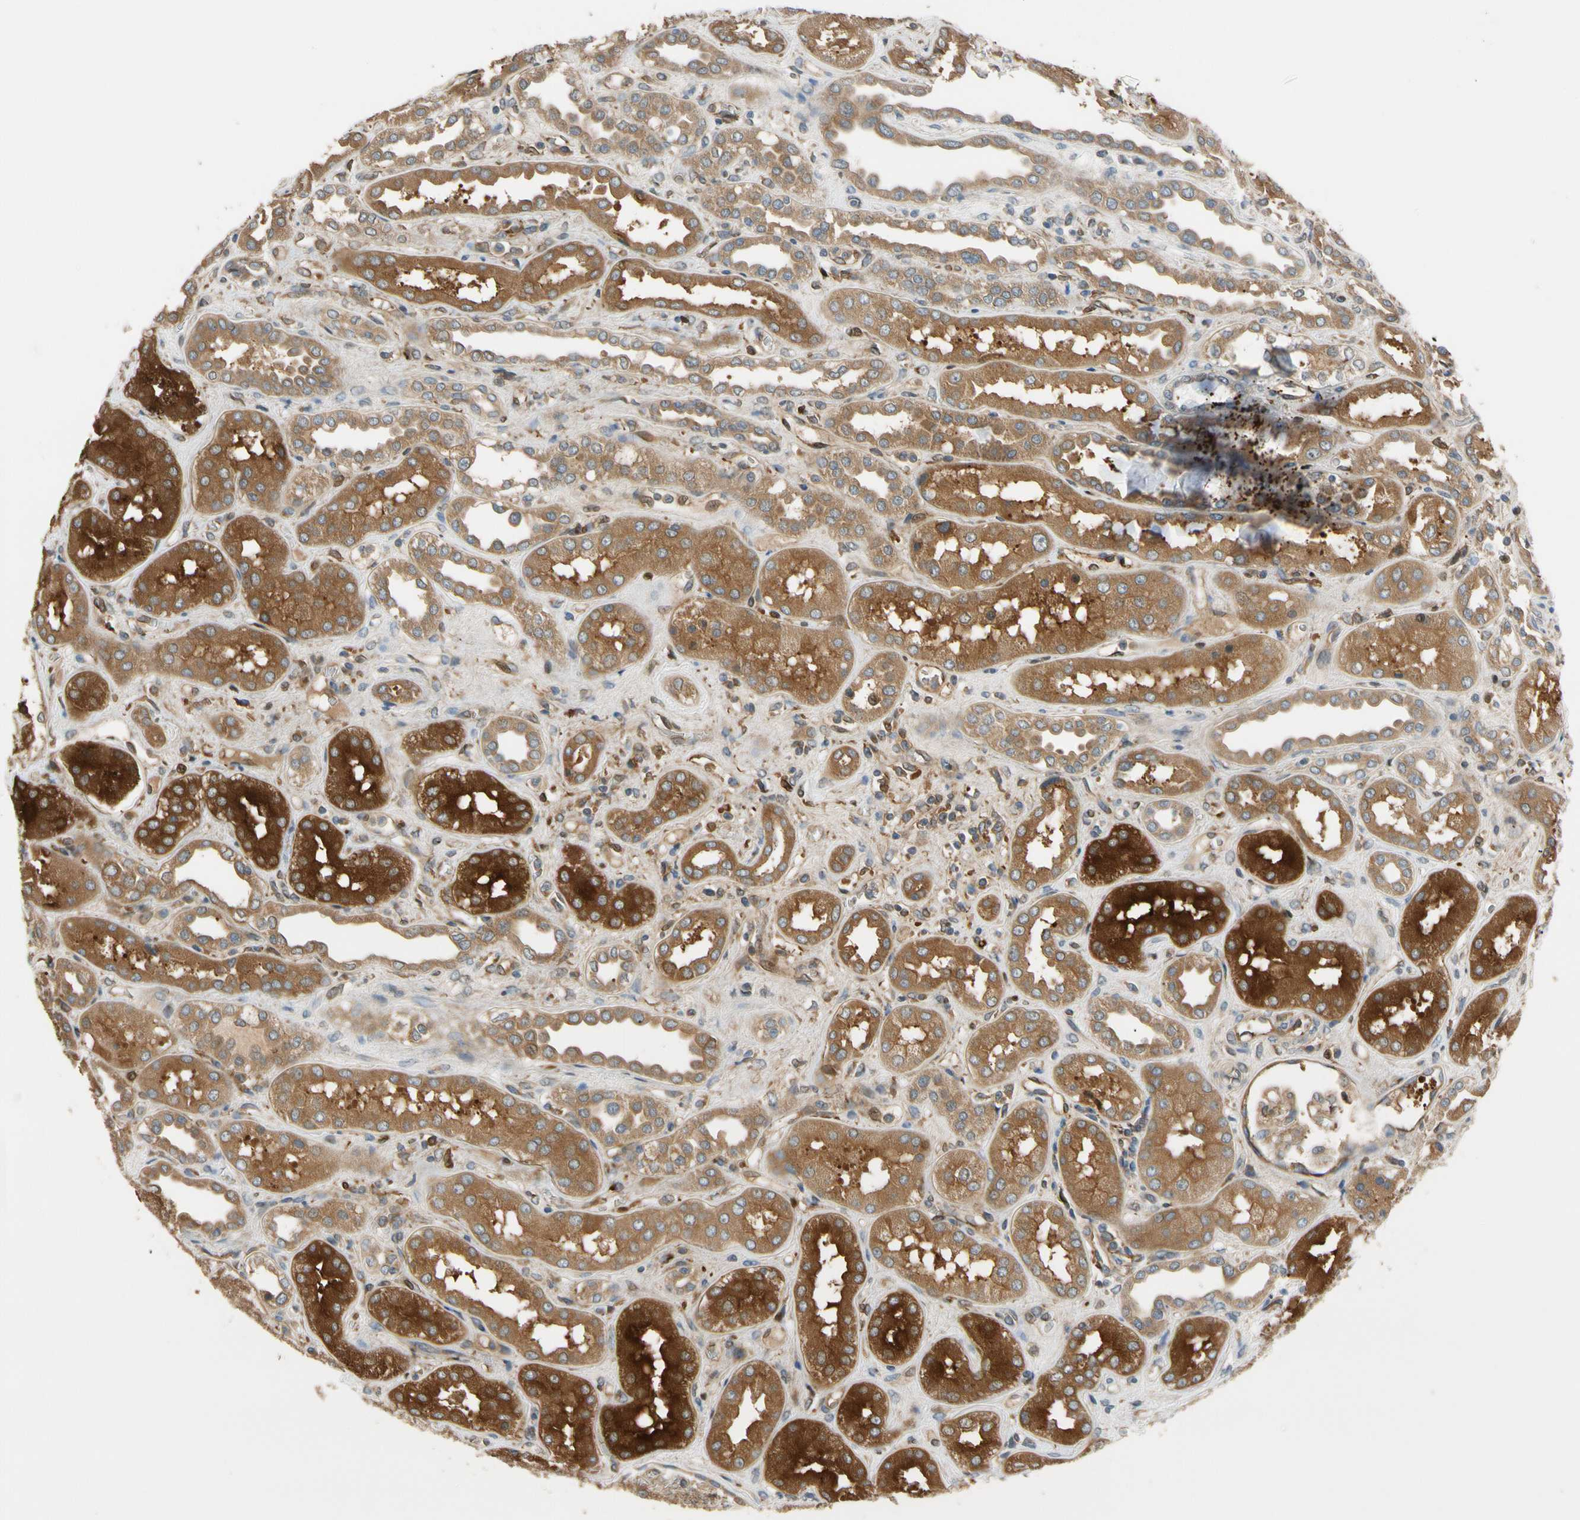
{"staining": {"intensity": "moderate", "quantity": "25%-75%", "location": "cytoplasmic/membranous"}, "tissue": "kidney", "cell_type": "Cells in glomeruli", "image_type": "normal", "snomed": [{"axis": "morphology", "description": "Normal tissue, NOS"}, {"axis": "topography", "description": "Kidney"}], "caption": "Cells in glomeruli demonstrate medium levels of moderate cytoplasmic/membranous staining in about 25%-75% of cells in benign human kidney. (brown staining indicates protein expression, while blue staining denotes nuclei).", "gene": "PARP14", "patient": {"sex": "male", "age": 59}}